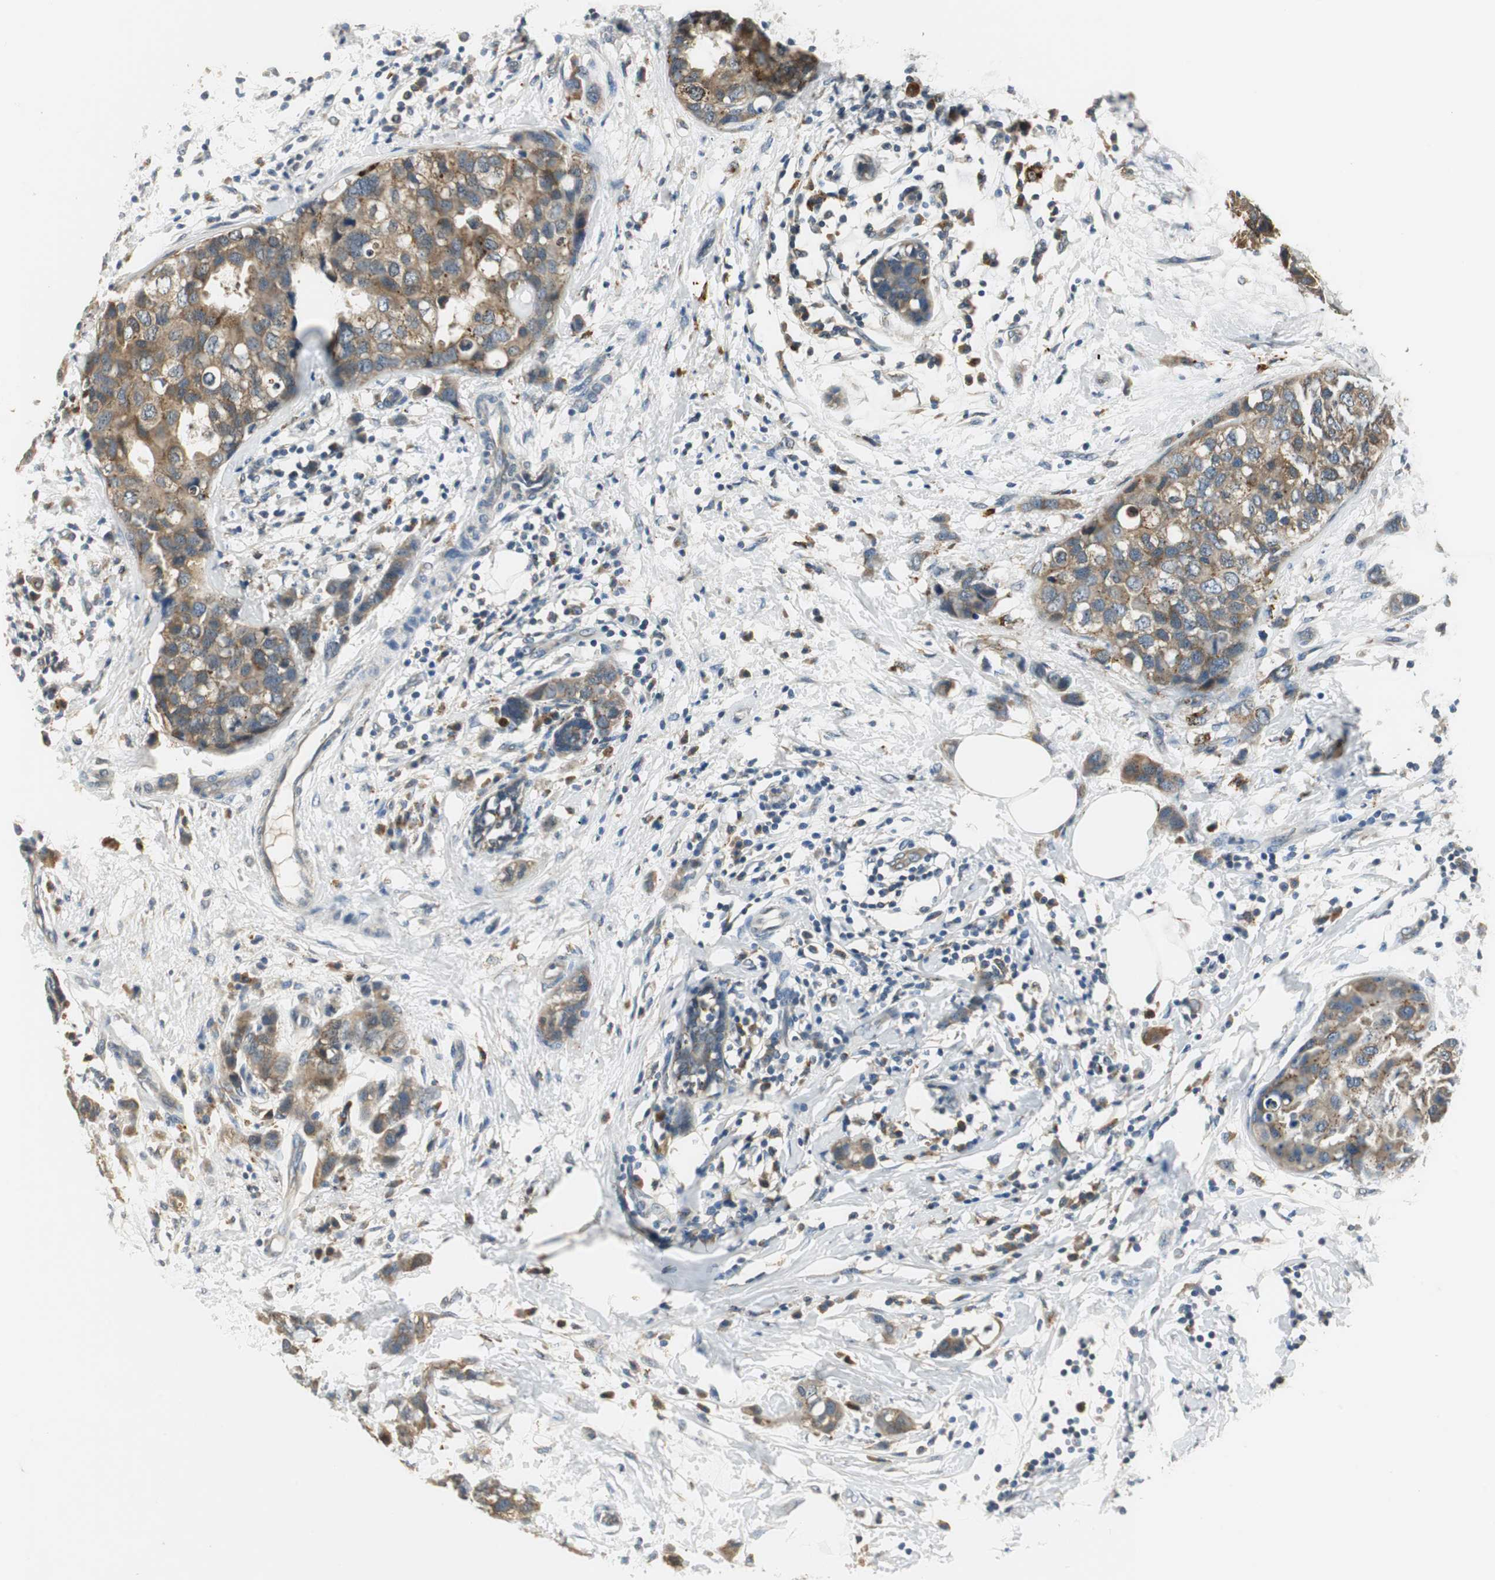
{"staining": {"intensity": "moderate", "quantity": ">75%", "location": "cytoplasmic/membranous"}, "tissue": "breast cancer", "cell_type": "Tumor cells", "image_type": "cancer", "snomed": [{"axis": "morphology", "description": "Normal tissue, NOS"}, {"axis": "morphology", "description": "Duct carcinoma"}, {"axis": "topography", "description": "Breast"}], "caption": "Protein analysis of infiltrating ductal carcinoma (breast) tissue demonstrates moderate cytoplasmic/membranous positivity in approximately >75% of tumor cells.", "gene": "NIT1", "patient": {"sex": "female", "age": 50}}